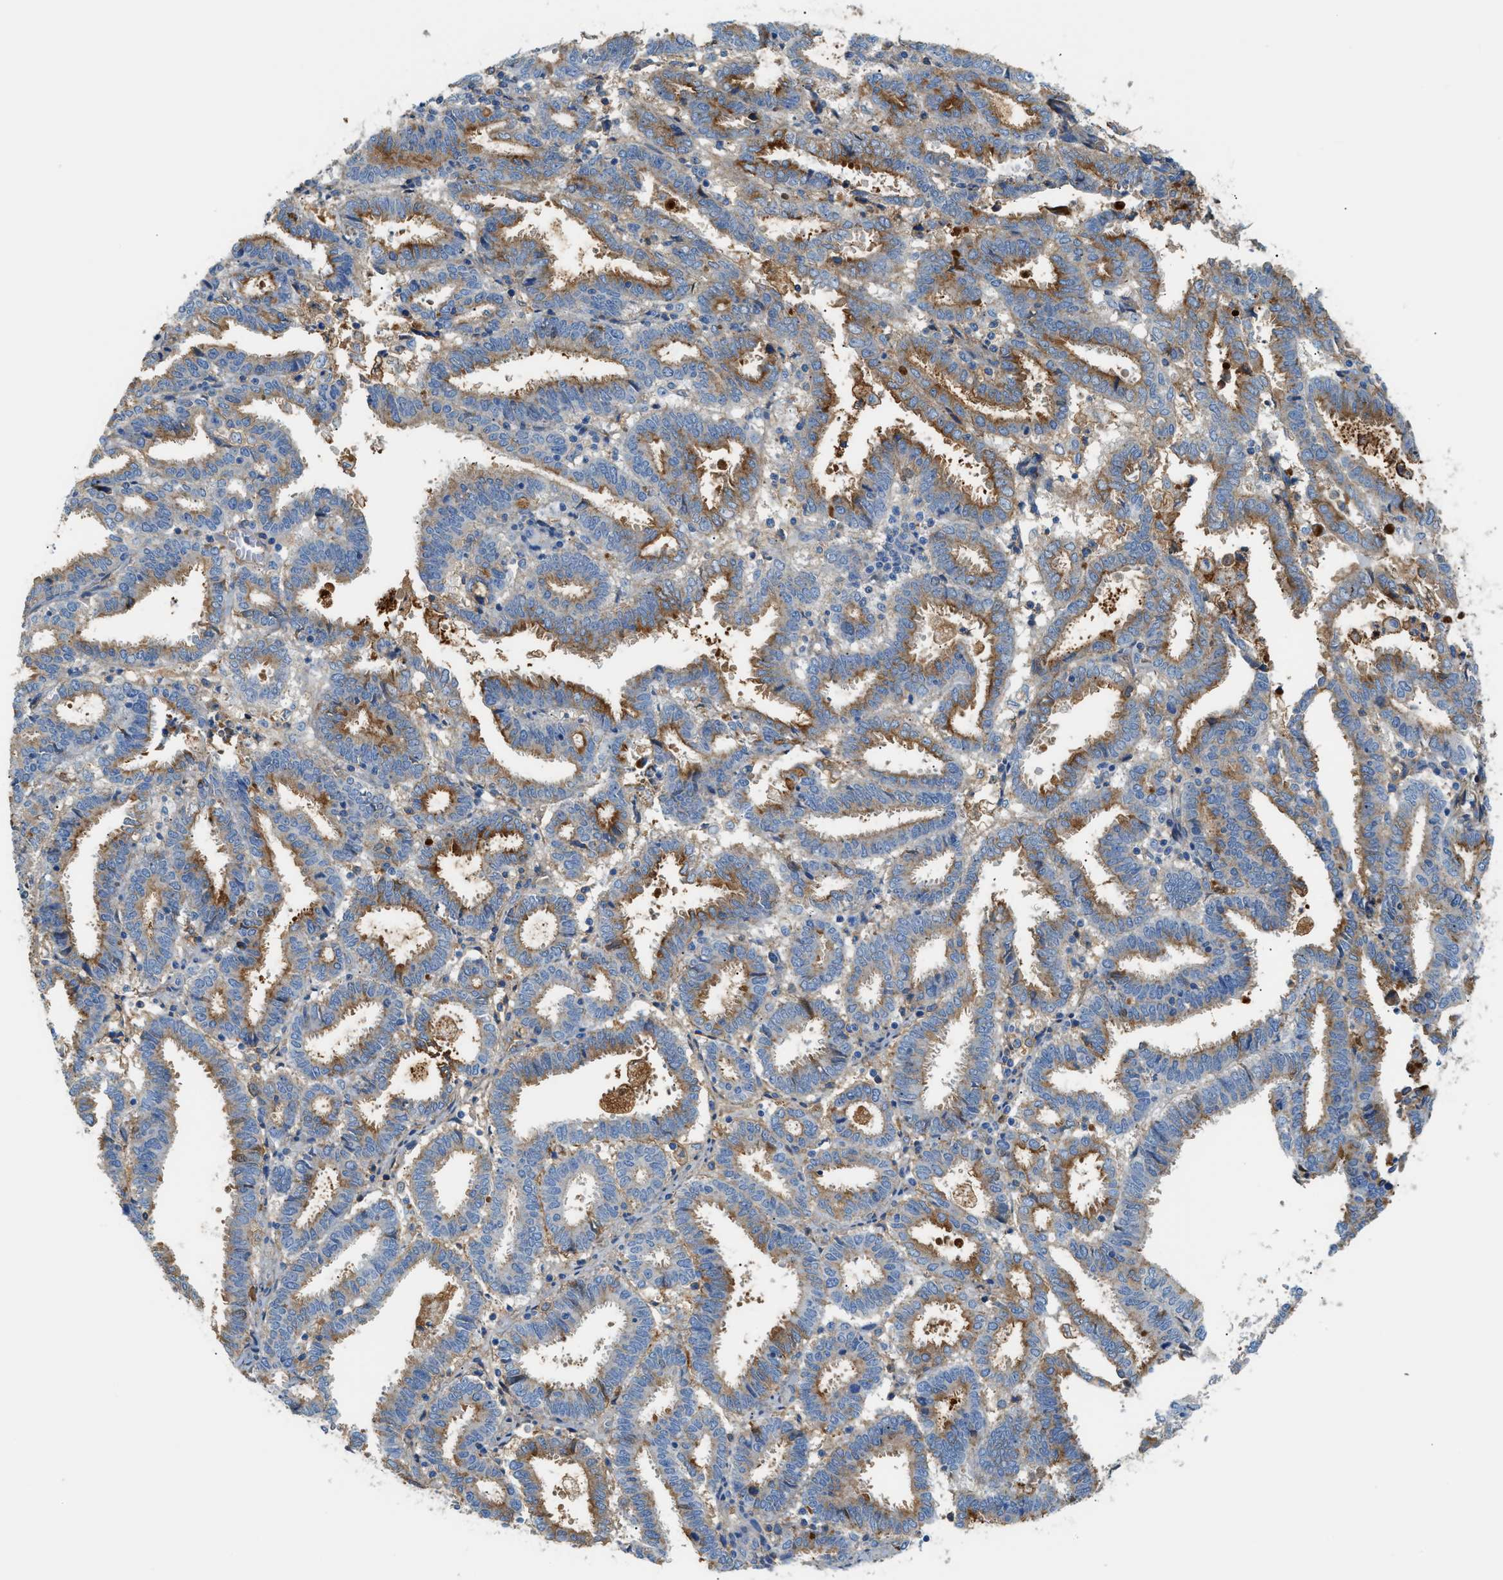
{"staining": {"intensity": "moderate", "quantity": "25%-75%", "location": "cytoplasmic/membranous"}, "tissue": "endometrial cancer", "cell_type": "Tumor cells", "image_type": "cancer", "snomed": [{"axis": "morphology", "description": "Adenocarcinoma, NOS"}, {"axis": "topography", "description": "Uterus"}], "caption": "Endometrial cancer stained with a brown dye shows moderate cytoplasmic/membranous positive staining in about 25%-75% of tumor cells.", "gene": "CFI", "patient": {"sex": "female", "age": 83}}